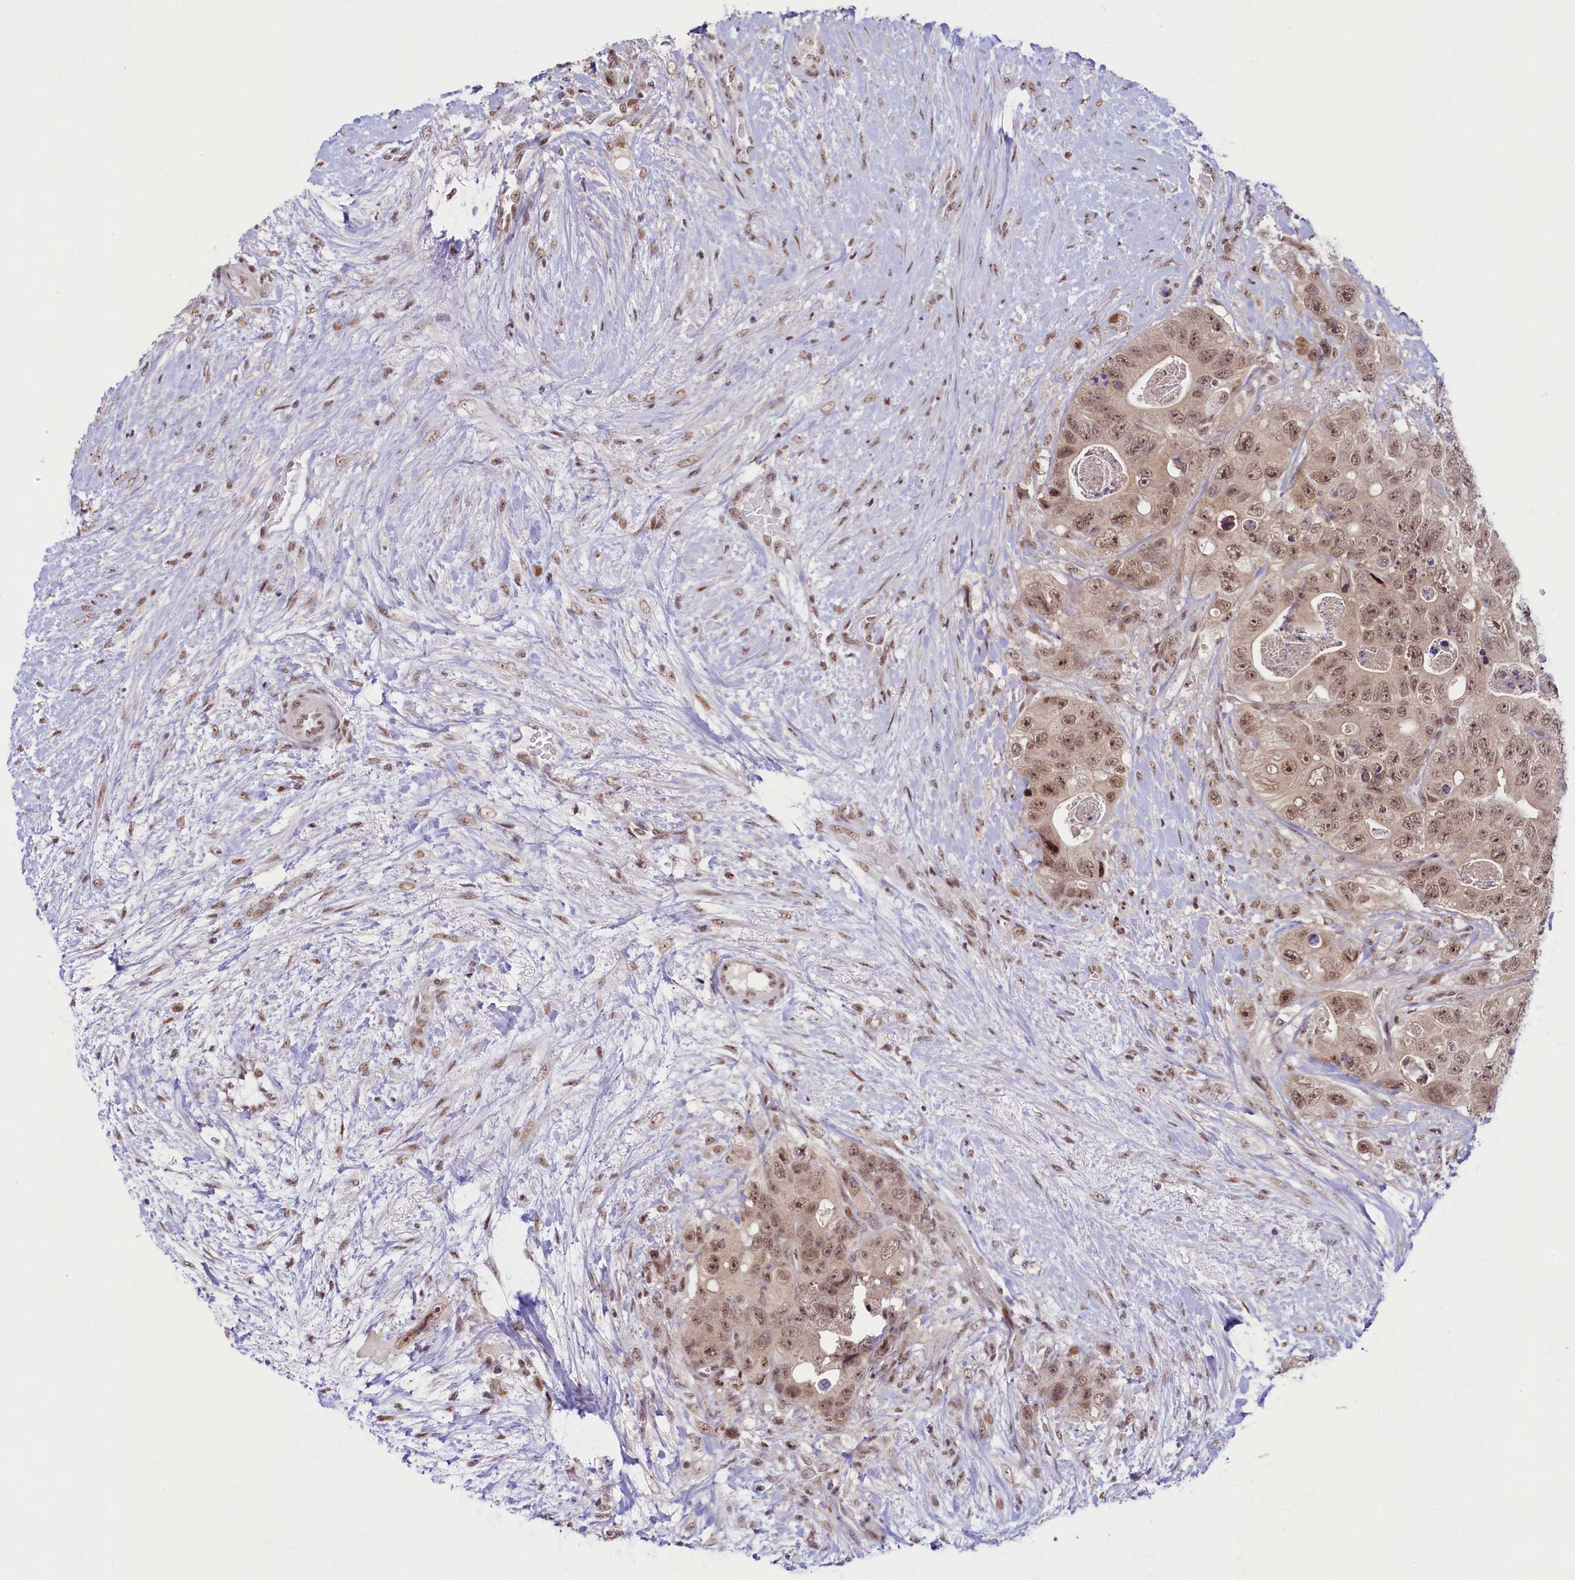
{"staining": {"intensity": "moderate", "quantity": ">75%", "location": "nuclear"}, "tissue": "colorectal cancer", "cell_type": "Tumor cells", "image_type": "cancer", "snomed": [{"axis": "morphology", "description": "Adenocarcinoma, NOS"}, {"axis": "topography", "description": "Colon"}], "caption": "Human colorectal adenocarcinoma stained for a protein (brown) reveals moderate nuclear positive staining in about >75% of tumor cells.", "gene": "ANKS3", "patient": {"sex": "female", "age": 46}}